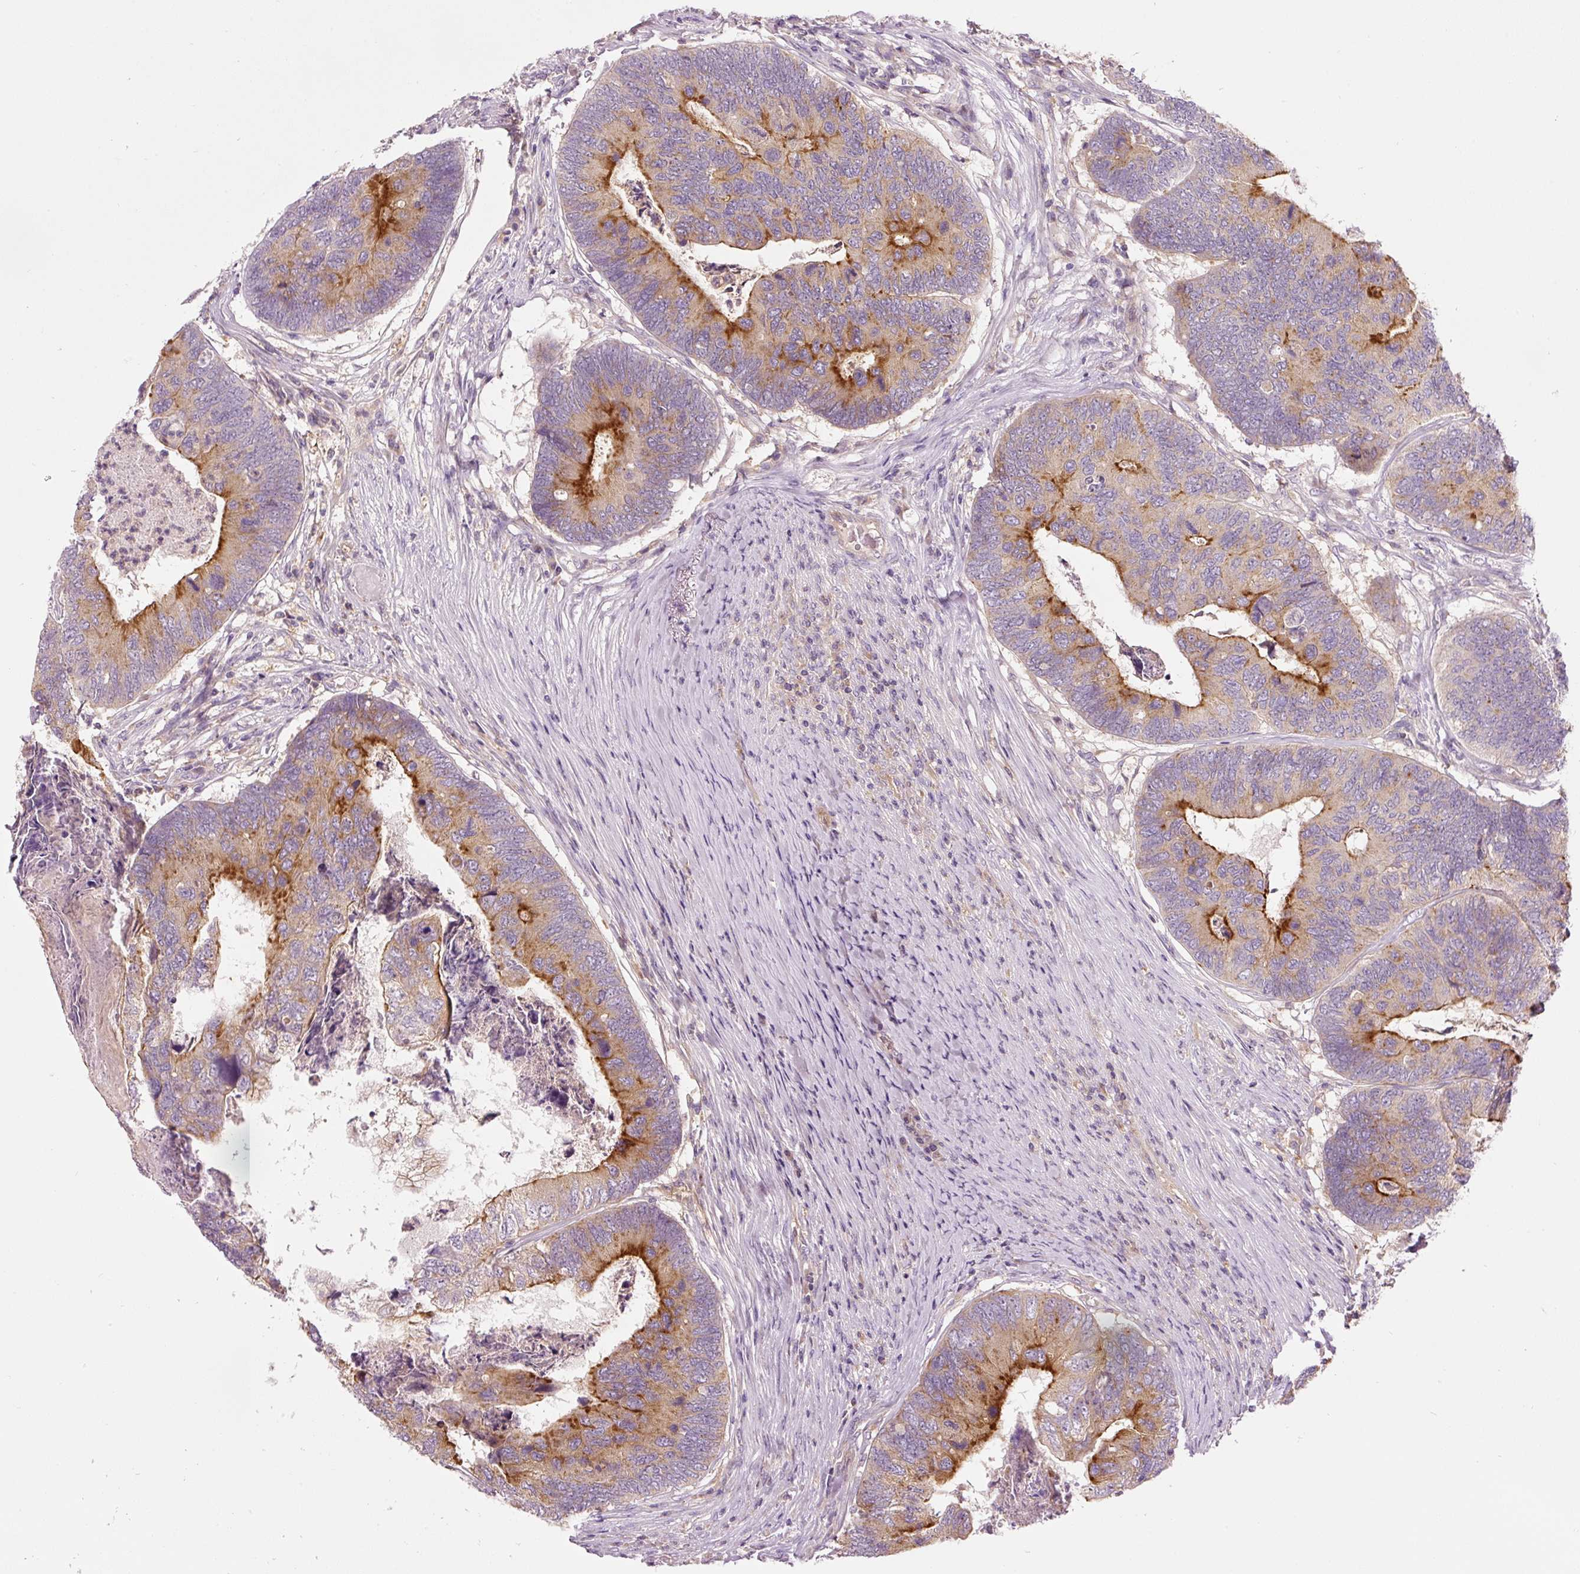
{"staining": {"intensity": "strong", "quantity": "25%-75%", "location": "cytoplasmic/membranous"}, "tissue": "colorectal cancer", "cell_type": "Tumor cells", "image_type": "cancer", "snomed": [{"axis": "morphology", "description": "Adenocarcinoma, NOS"}, {"axis": "topography", "description": "Colon"}], "caption": "DAB immunohistochemical staining of human colorectal cancer shows strong cytoplasmic/membranous protein positivity in about 25%-75% of tumor cells.", "gene": "NAPA", "patient": {"sex": "female", "age": 67}}